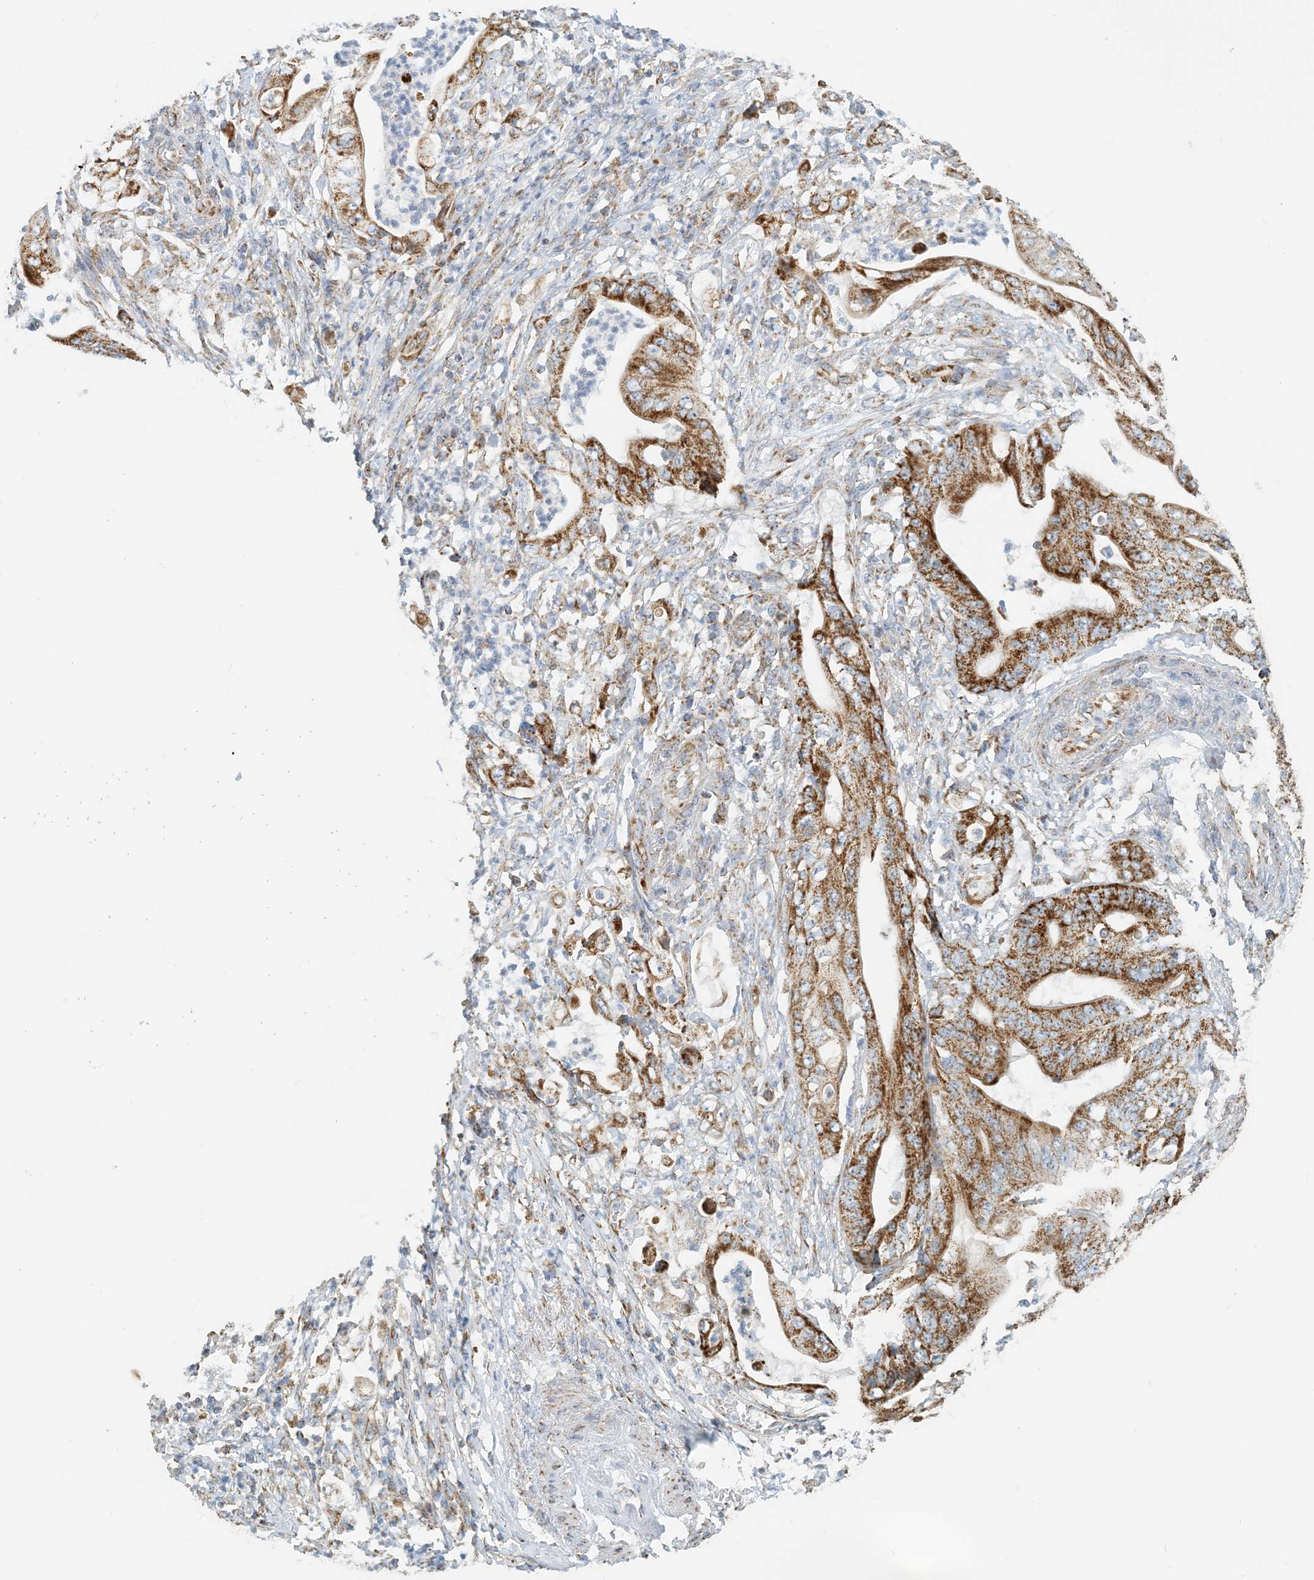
{"staining": {"intensity": "strong", "quantity": ">75%", "location": "cytoplasmic/membranous"}, "tissue": "stomach cancer", "cell_type": "Tumor cells", "image_type": "cancer", "snomed": [{"axis": "morphology", "description": "Adenocarcinoma, NOS"}, {"axis": "topography", "description": "Stomach"}], "caption": "This image reveals immunohistochemistry (IHC) staining of stomach adenocarcinoma, with high strong cytoplasmic/membranous staining in approximately >75% of tumor cells.", "gene": "COA3", "patient": {"sex": "female", "age": 73}}